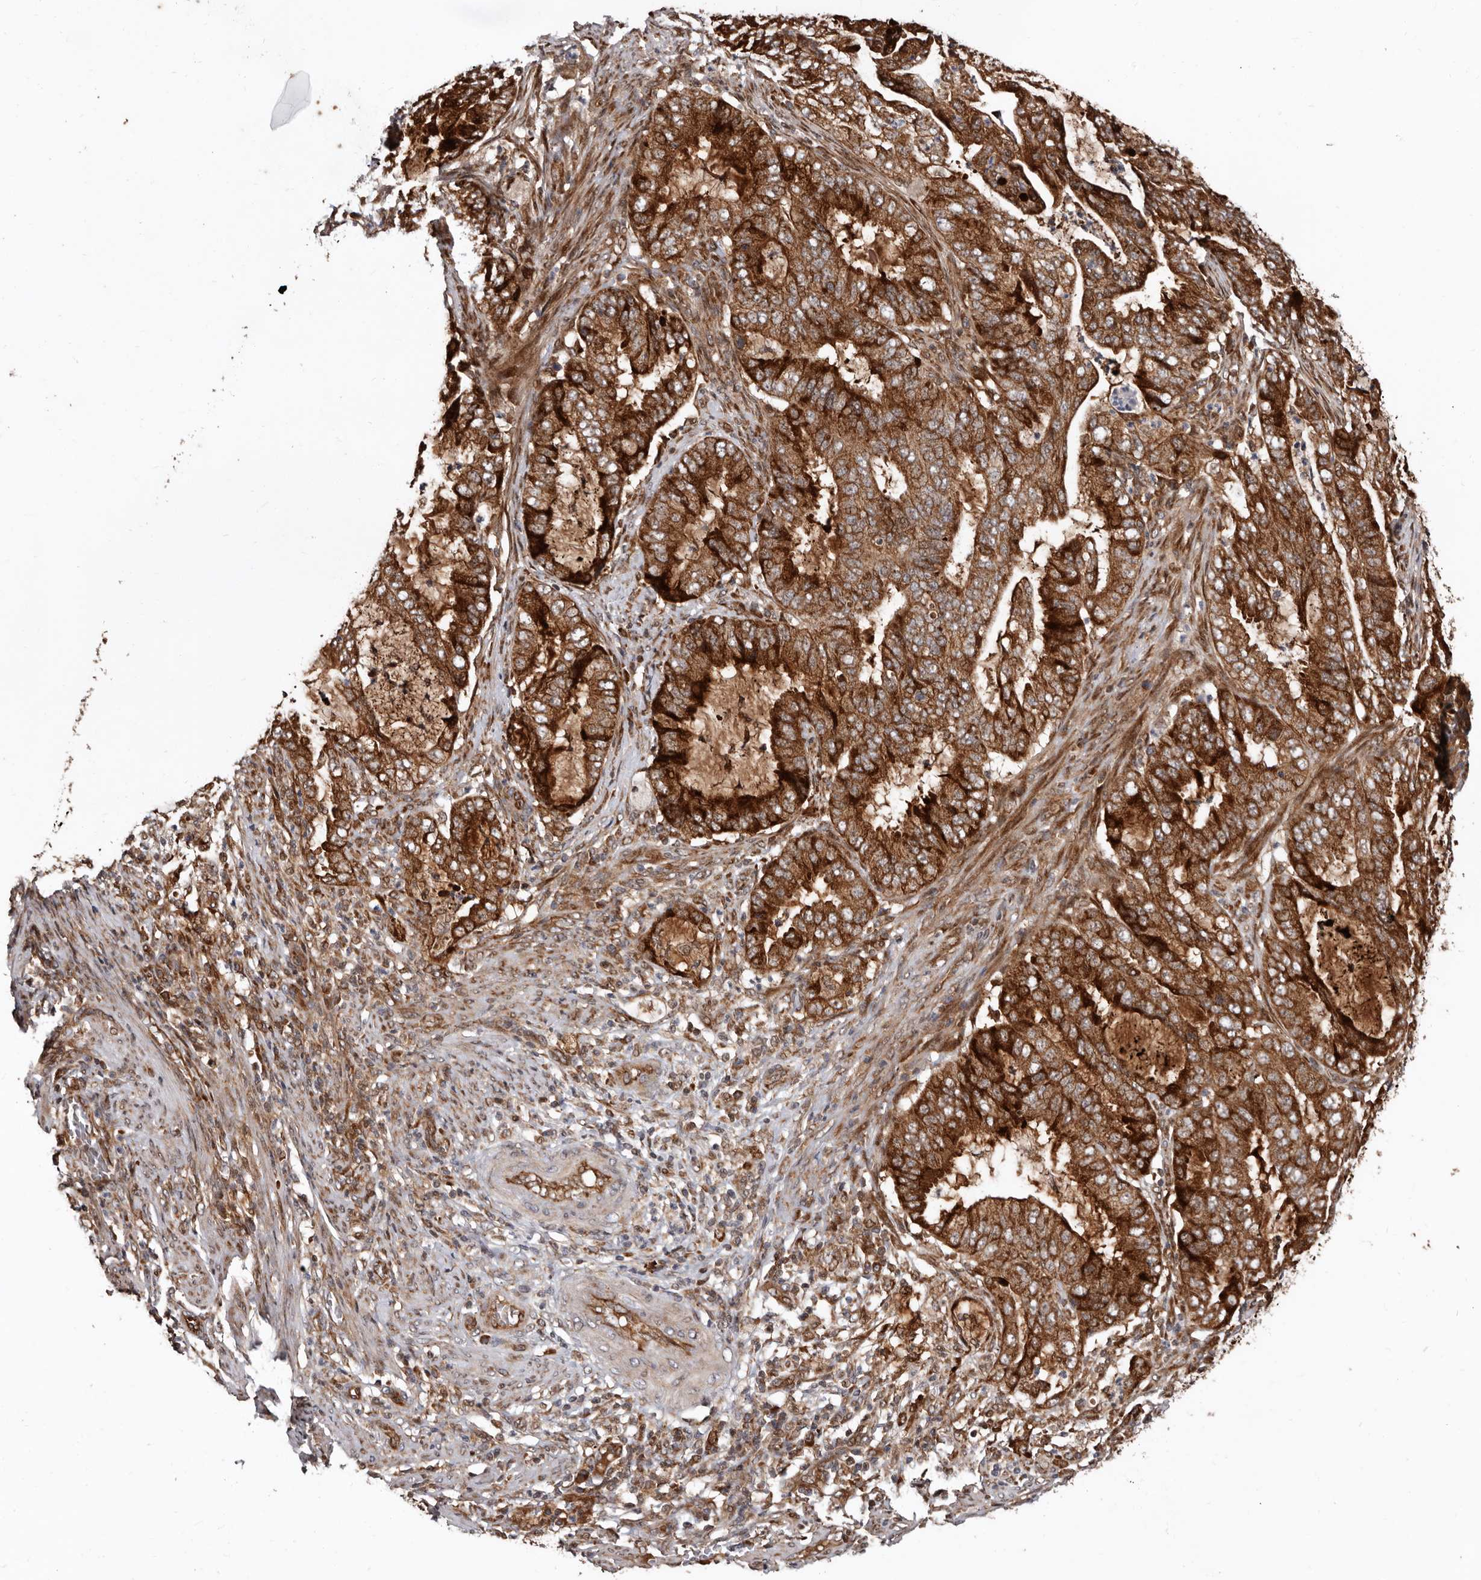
{"staining": {"intensity": "strong", "quantity": ">75%", "location": "cytoplasmic/membranous"}, "tissue": "endometrial cancer", "cell_type": "Tumor cells", "image_type": "cancer", "snomed": [{"axis": "morphology", "description": "Adenocarcinoma, NOS"}, {"axis": "topography", "description": "Endometrium"}], "caption": "Endometrial adenocarcinoma stained with a brown dye reveals strong cytoplasmic/membranous positive expression in about >75% of tumor cells.", "gene": "WEE2", "patient": {"sex": "female", "age": 51}}